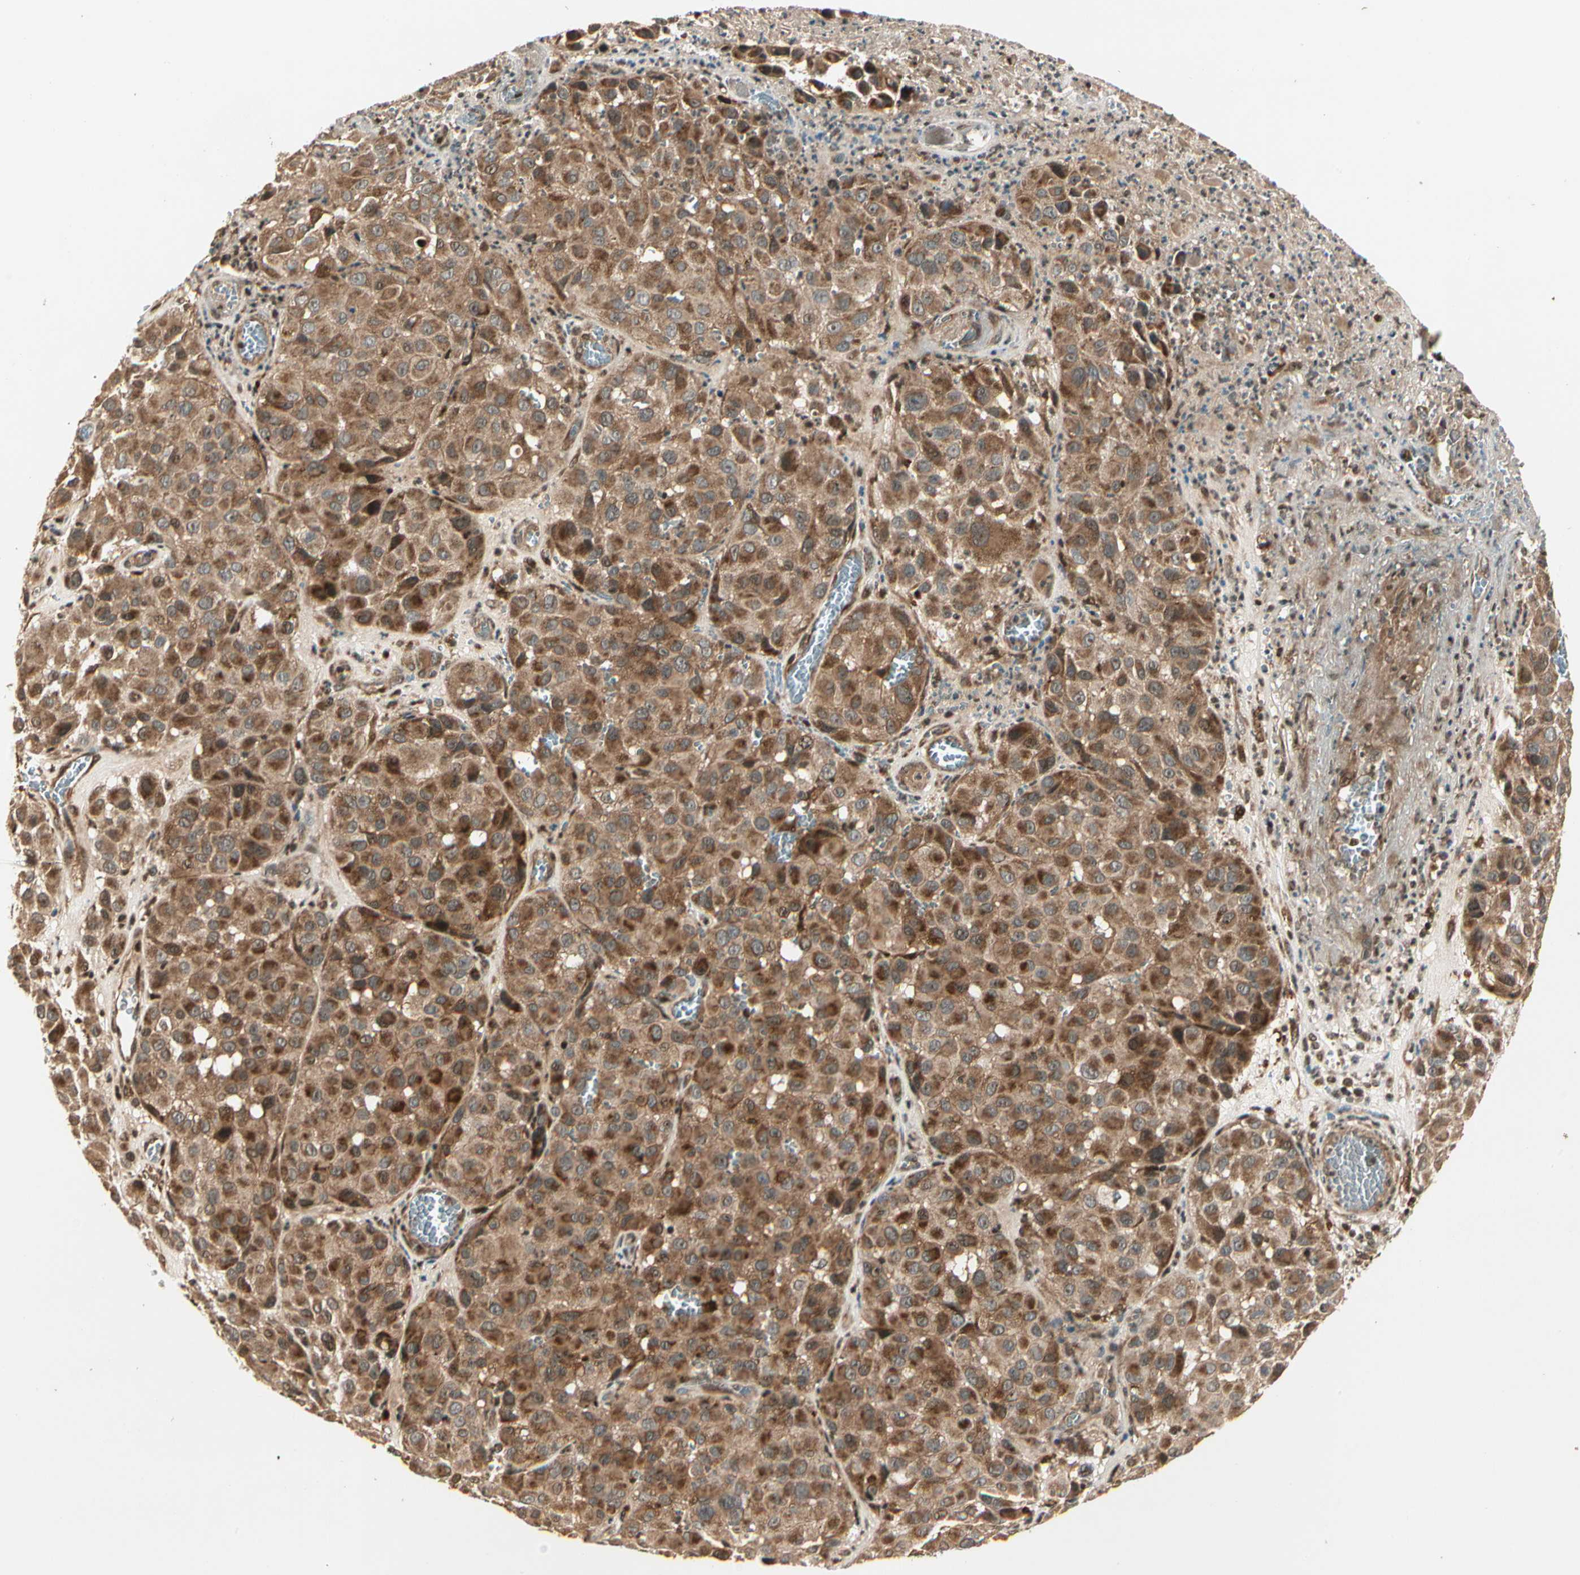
{"staining": {"intensity": "moderate", "quantity": ">75%", "location": "cytoplasmic/membranous"}, "tissue": "melanoma", "cell_type": "Tumor cells", "image_type": "cancer", "snomed": [{"axis": "morphology", "description": "Malignant melanoma, NOS"}, {"axis": "topography", "description": "Skin"}], "caption": "A micrograph of malignant melanoma stained for a protein exhibits moderate cytoplasmic/membranous brown staining in tumor cells. The staining was performed using DAB (3,3'-diaminobenzidine) to visualize the protein expression in brown, while the nuclei were stained in blue with hematoxylin (Magnification: 20x).", "gene": "GLUL", "patient": {"sex": "female", "age": 21}}